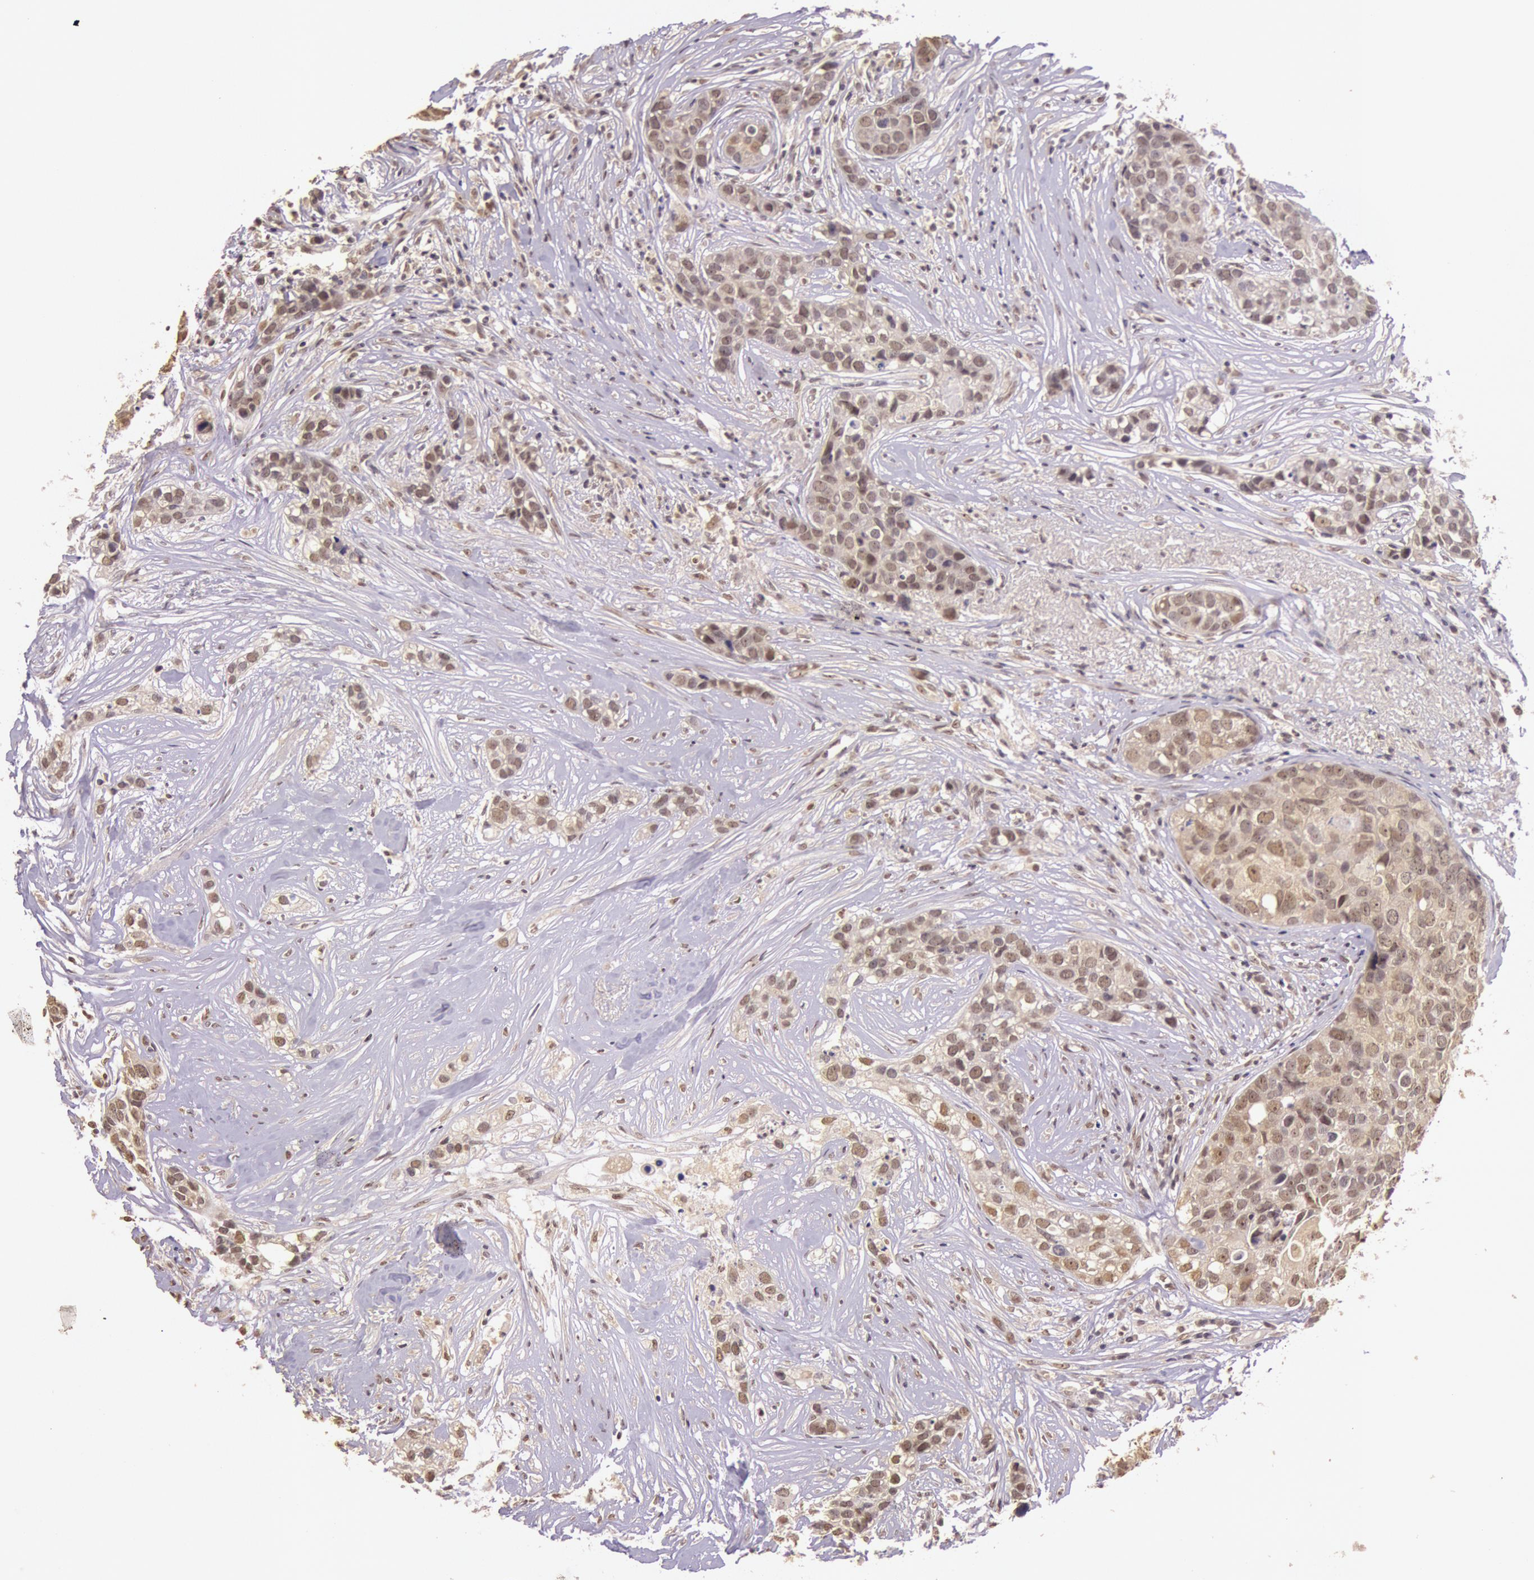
{"staining": {"intensity": "weak", "quantity": ">75%", "location": "cytoplasmic/membranous"}, "tissue": "breast cancer", "cell_type": "Tumor cells", "image_type": "cancer", "snomed": [{"axis": "morphology", "description": "Duct carcinoma"}, {"axis": "topography", "description": "Breast"}], "caption": "Protein expression analysis of human breast cancer reveals weak cytoplasmic/membranous positivity in about >75% of tumor cells.", "gene": "RTL10", "patient": {"sex": "female", "age": 91}}